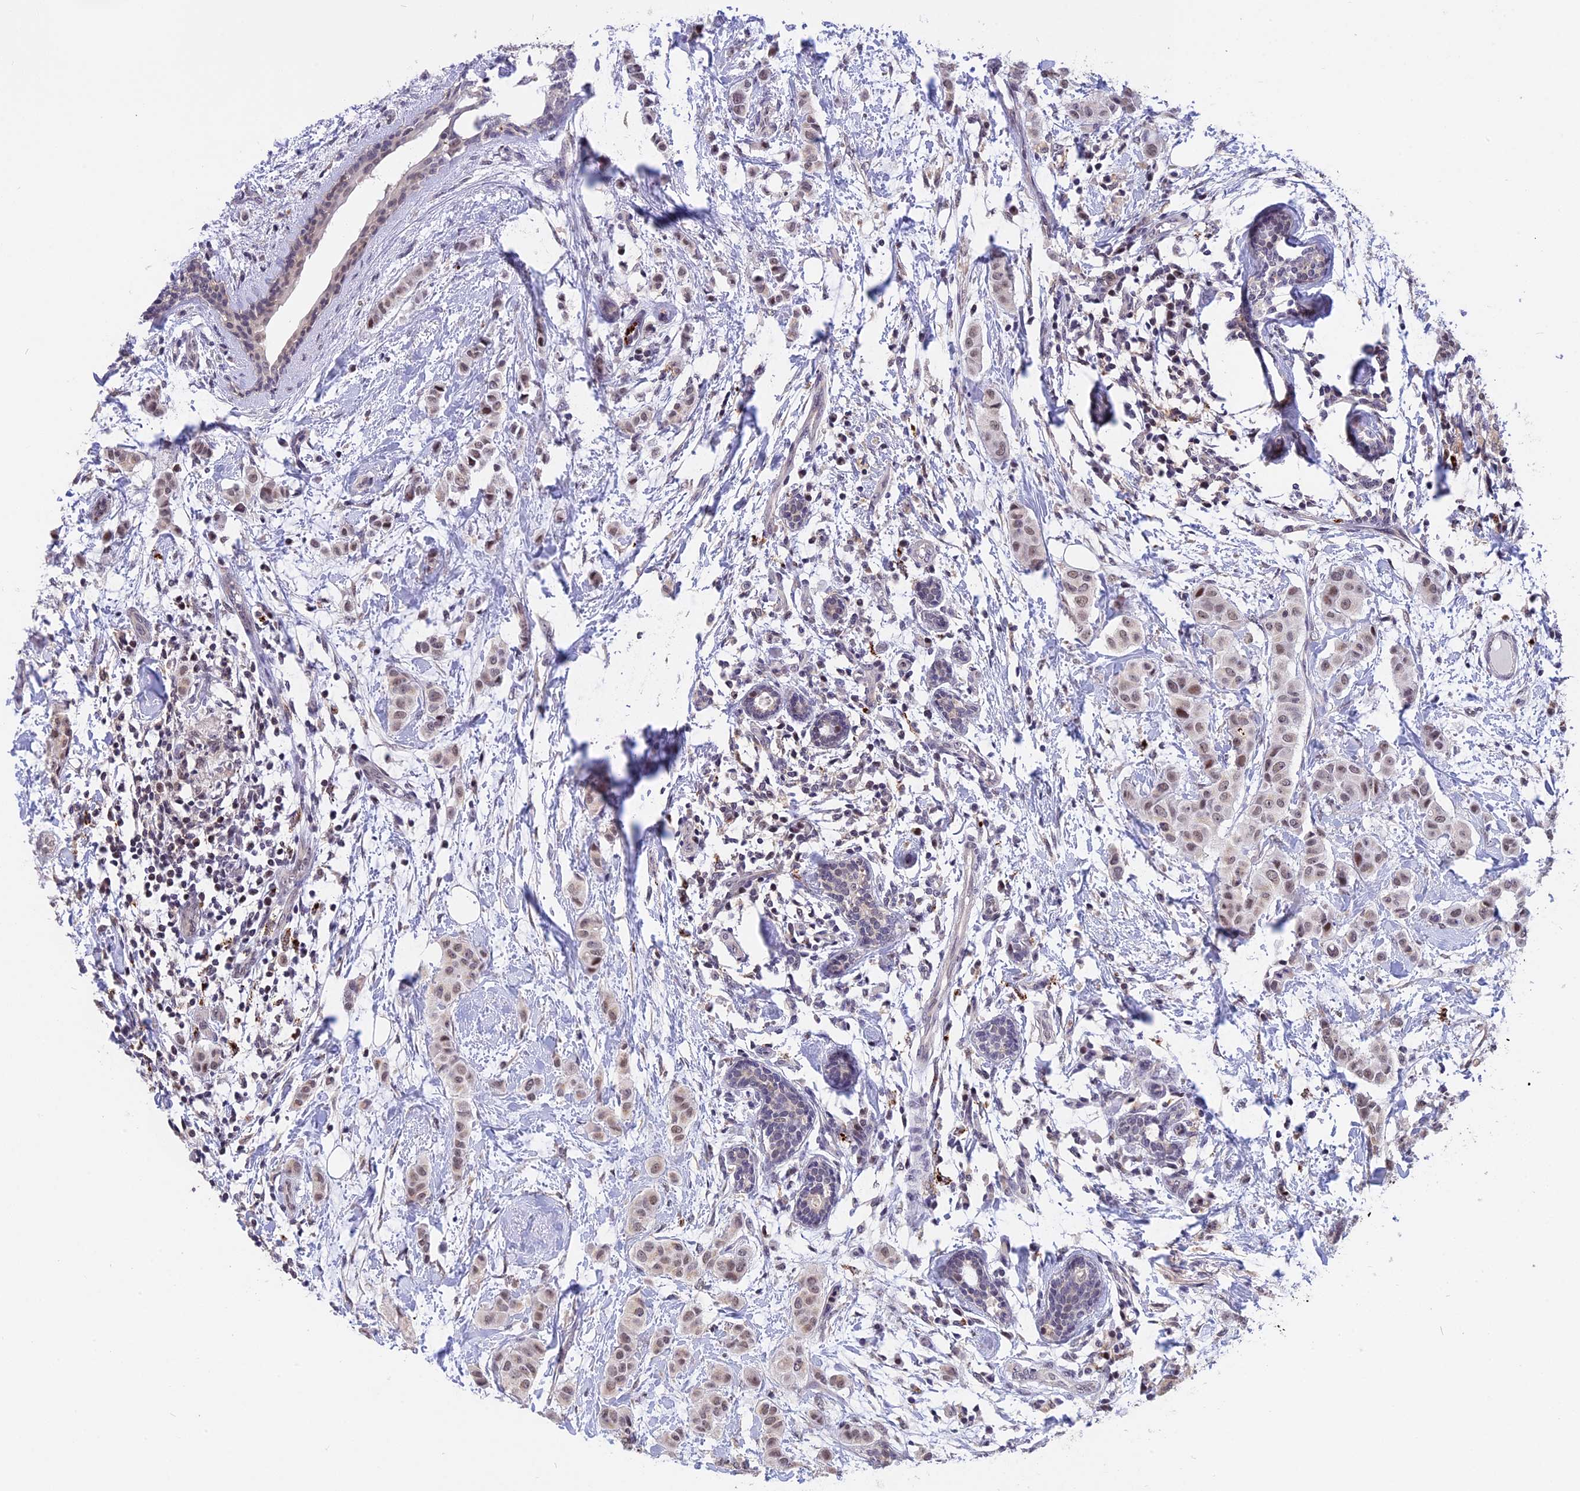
{"staining": {"intensity": "weak", "quantity": "25%-75%", "location": "nuclear"}, "tissue": "breast cancer", "cell_type": "Tumor cells", "image_type": "cancer", "snomed": [{"axis": "morphology", "description": "Duct carcinoma"}, {"axis": "topography", "description": "Breast"}], "caption": "This is an image of immunohistochemistry (IHC) staining of breast cancer, which shows weak staining in the nuclear of tumor cells.", "gene": "POLR2C", "patient": {"sex": "female", "age": 40}}